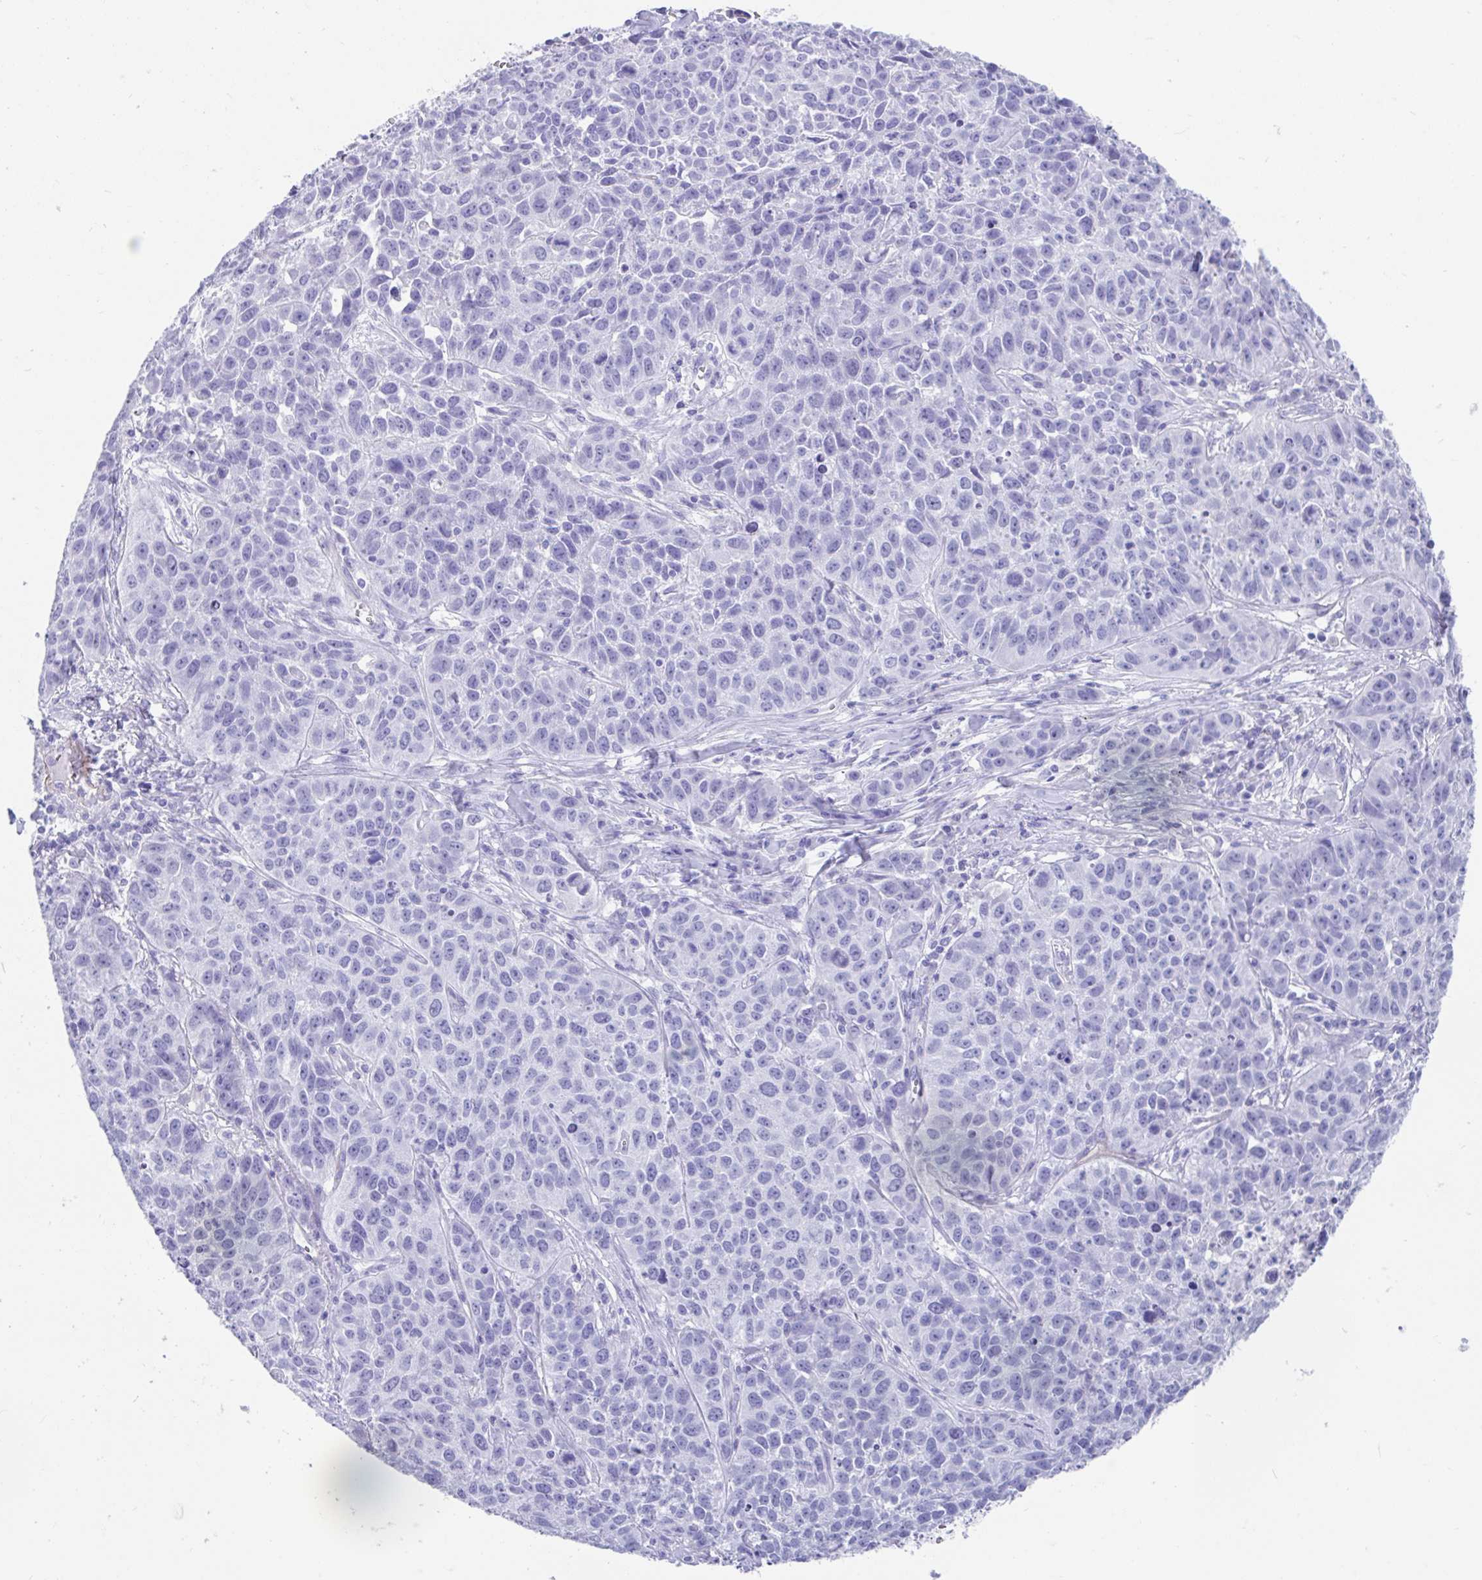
{"staining": {"intensity": "negative", "quantity": "none", "location": "none"}, "tissue": "lung cancer", "cell_type": "Tumor cells", "image_type": "cancer", "snomed": [{"axis": "morphology", "description": "Squamous cell carcinoma, NOS"}, {"axis": "topography", "description": "Lung"}], "caption": "Immunohistochemical staining of lung squamous cell carcinoma displays no significant positivity in tumor cells. (Brightfield microscopy of DAB immunohistochemistry (IHC) at high magnification).", "gene": "FAM107A", "patient": {"sex": "male", "age": 76}}